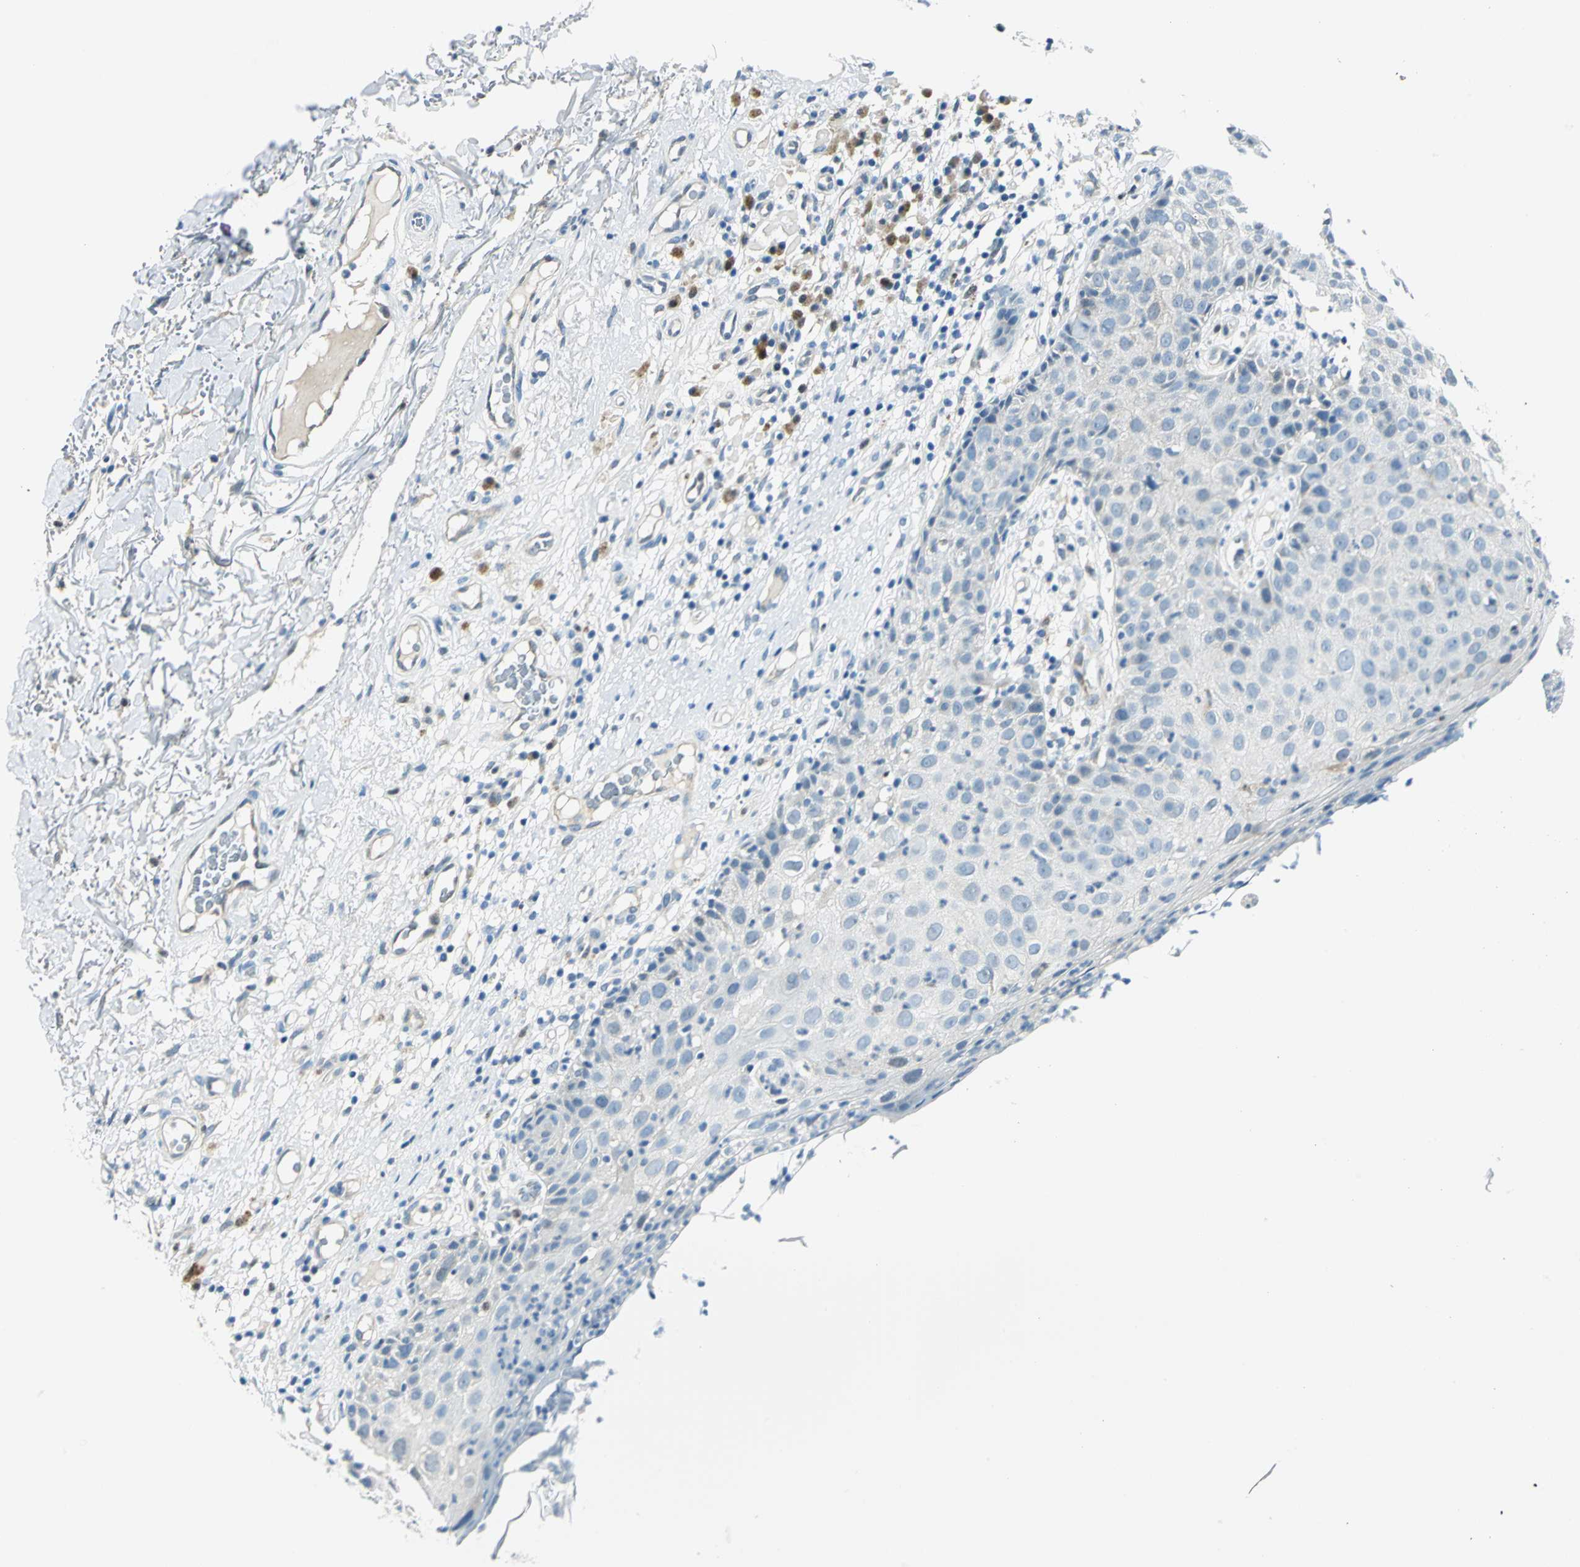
{"staining": {"intensity": "negative", "quantity": "none", "location": "none"}, "tissue": "skin cancer", "cell_type": "Tumor cells", "image_type": "cancer", "snomed": [{"axis": "morphology", "description": "Squamous cell carcinoma, NOS"}, {"axis": "topography", "description": "Skin"}], "caption": "This is an IHC histopathology image of squamous cell carcinoma (skin). There is no positivity in tumor cells.", "gene": "AKR1A1", "patient": {"sex": "male", "age": 87}}